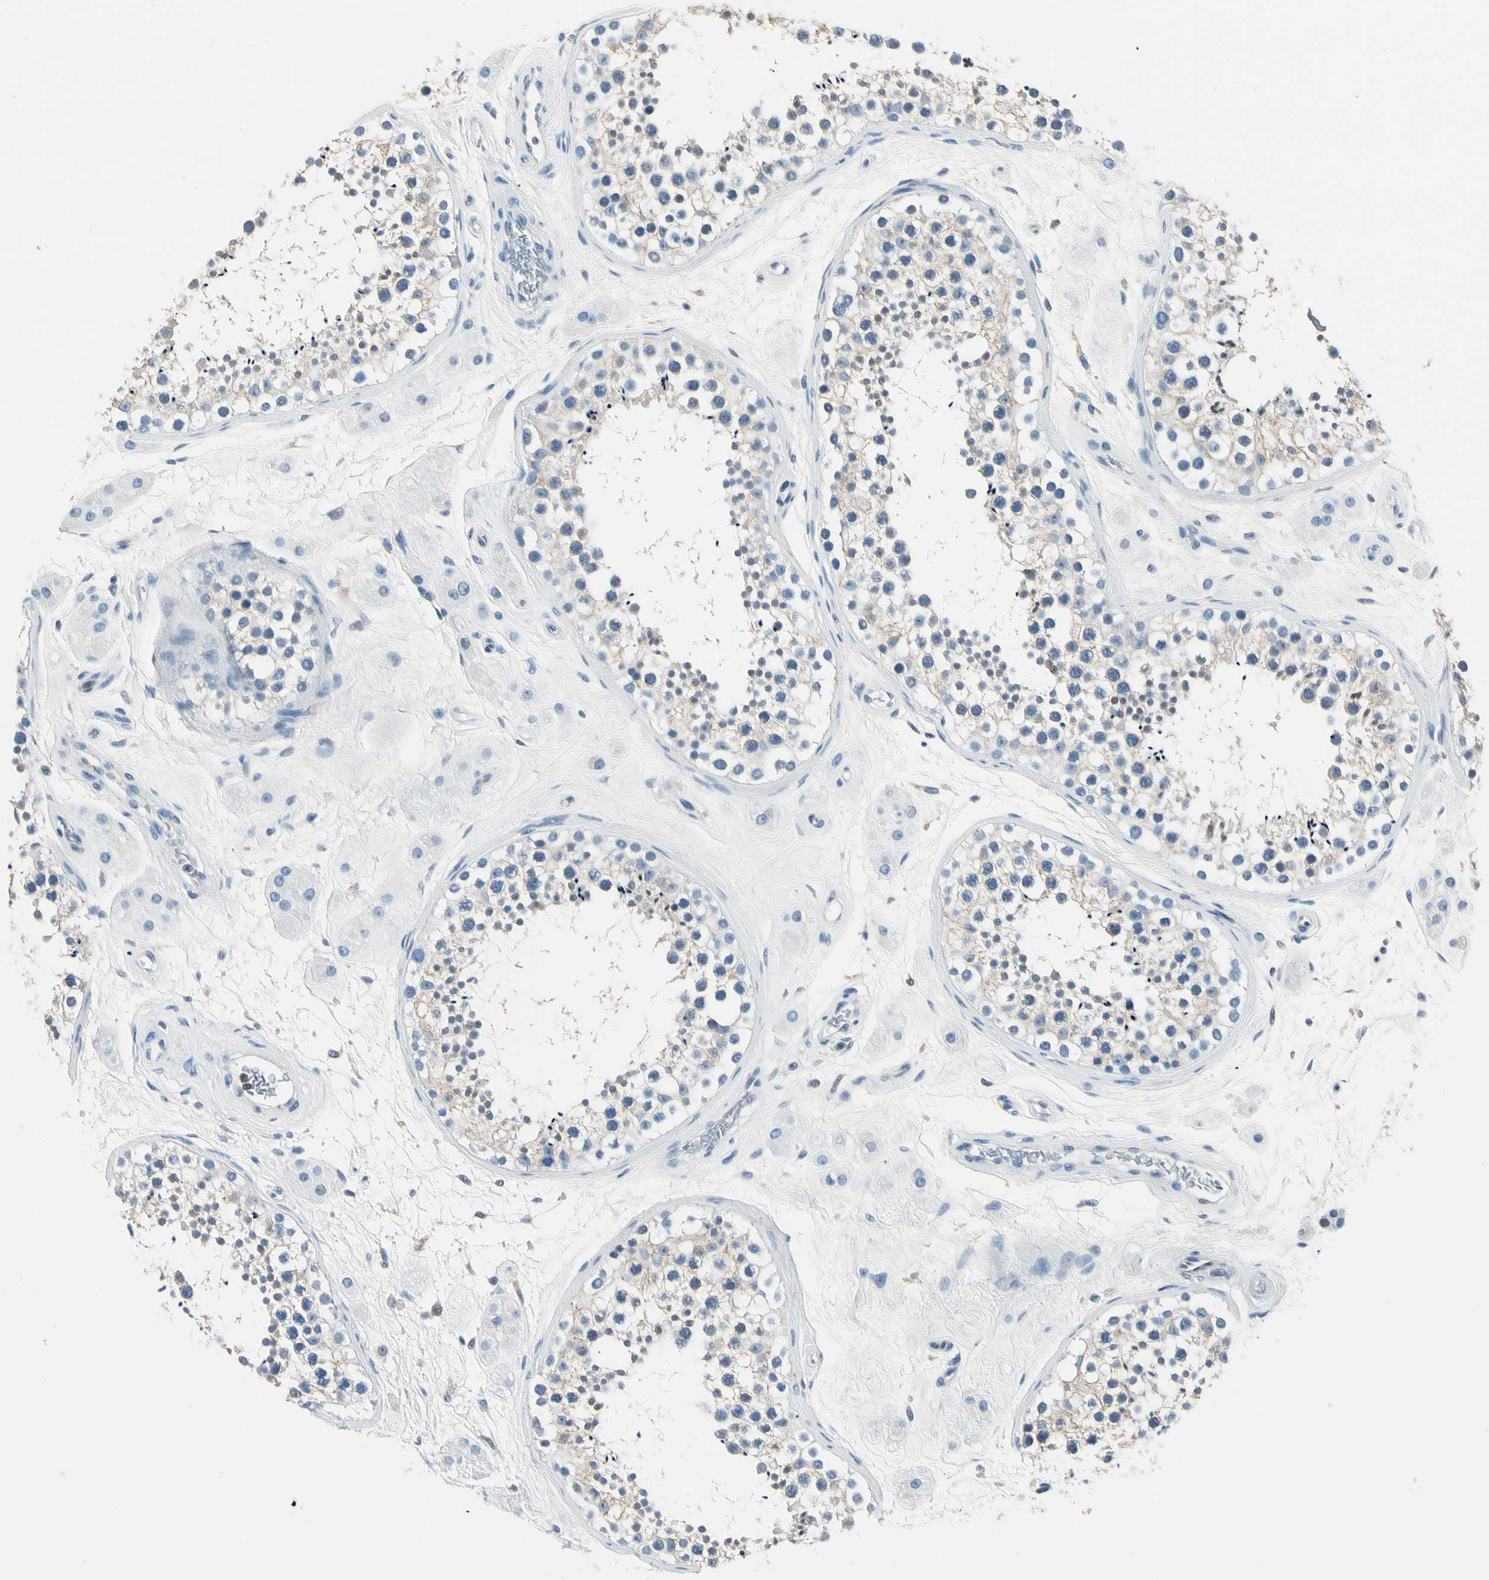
{"staining": {"intensity": "weak", "quantity": ">75%", "location": "cytoplasmic/membranous"}, "tissue": "testis", "cell_type": "Cells in seminiferous ducts", "image_type": "normal", "snomed": [{"axis": "morphology", "description": "Normal tissue, NOS"}, {"axis": "topography", "description": "Testis"}], "caption": "Human testis stained for a protein (brown) shows weak cytoplasmic/membranous positive staining in approximately >75% of cells in seminiferous ducts.", "gene": "CAPZA2", "patient": {"sex": "male", "age": 38}}